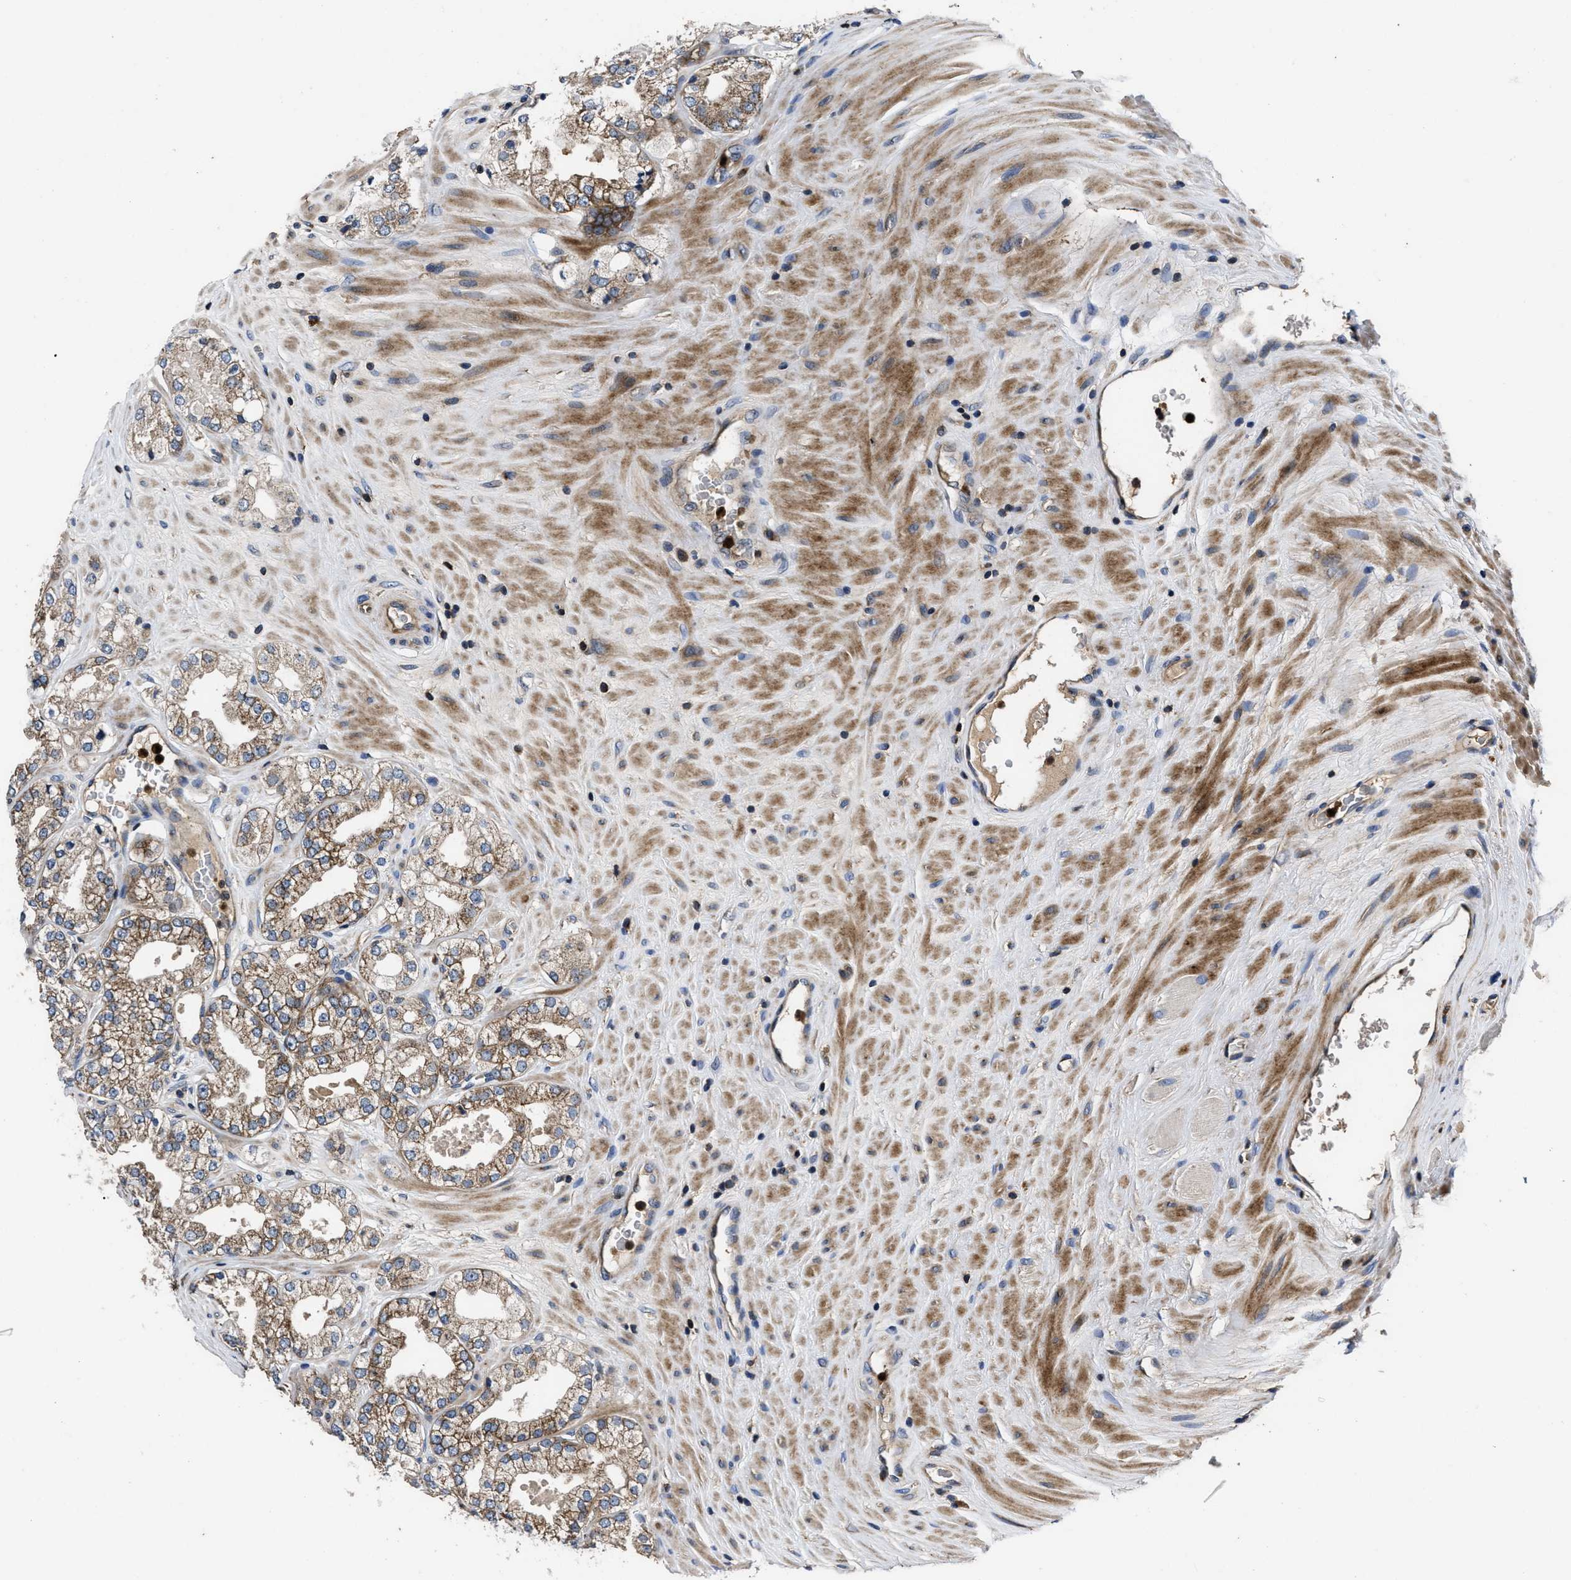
{"staining": {"intensity": "moderate", "quantity": ">75%", "location": "cytoplasmic/membranous"}, "tissue": "prostate cancer", "cell_type": "Tumor cells", "image_type": "cancer", "snomed": [{"axis": "morphology", "description": "Adenocarcinoma, High grade"}, {"axis": "topography", "description": "Prostate"}], "caption": "Protein analysis of prostate cancer tissue shows moderate cytoplasmic/membranous expression in approximately >75% of tumor cells. The protein is stained brown, and the nuclei are stained in blue (DAB (3,3'-diaminobenzidine) IHC with brightfield microscopy, high magnification).", "gene": "YBEY", "patient": {"sex": "male", "age": 71}}